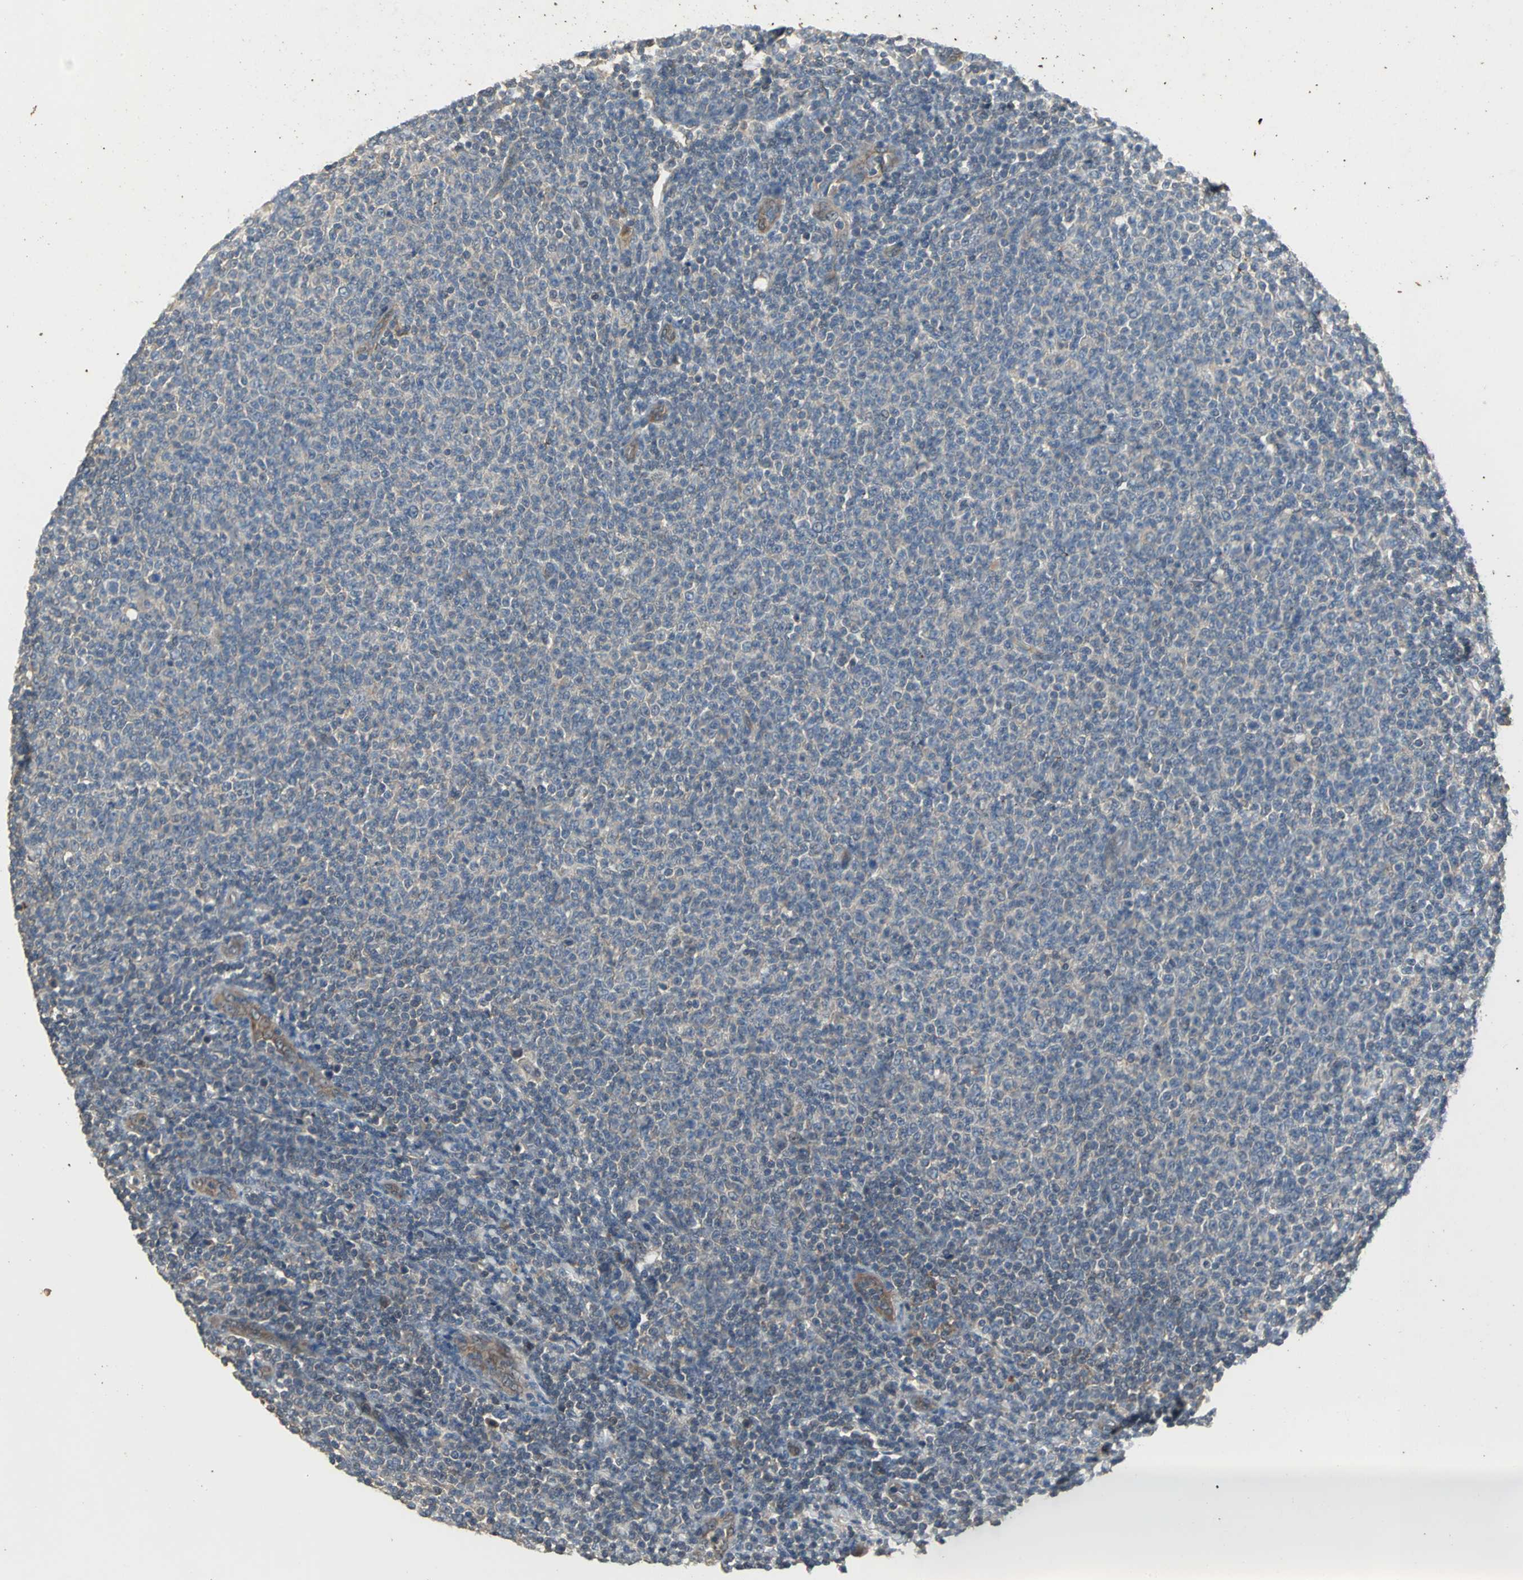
{"staining": {"intensity": "weak", "quantity": ">75%", "location": "cytoplasmic/membranous"}, "tissue": "lymphoma", "cell_type": "Tumor cells", "image_type": "cancer", "snomed": [{"axis": "morphology", "description": "Malignant lymphoma, non-Hodgkin's type, Low grade"}, {"axis": "topography", "description": "Lymph node"}], "caption": "Immunohistochemical staining of malignant lymphoma, non-Hodgkin's type (low-grade) shows low levels of weak cytoplasmic/membranous protein staining in about >75% of tumor cells.", "gene": "MET", "patient": {"sex": "male", "age": 66}}